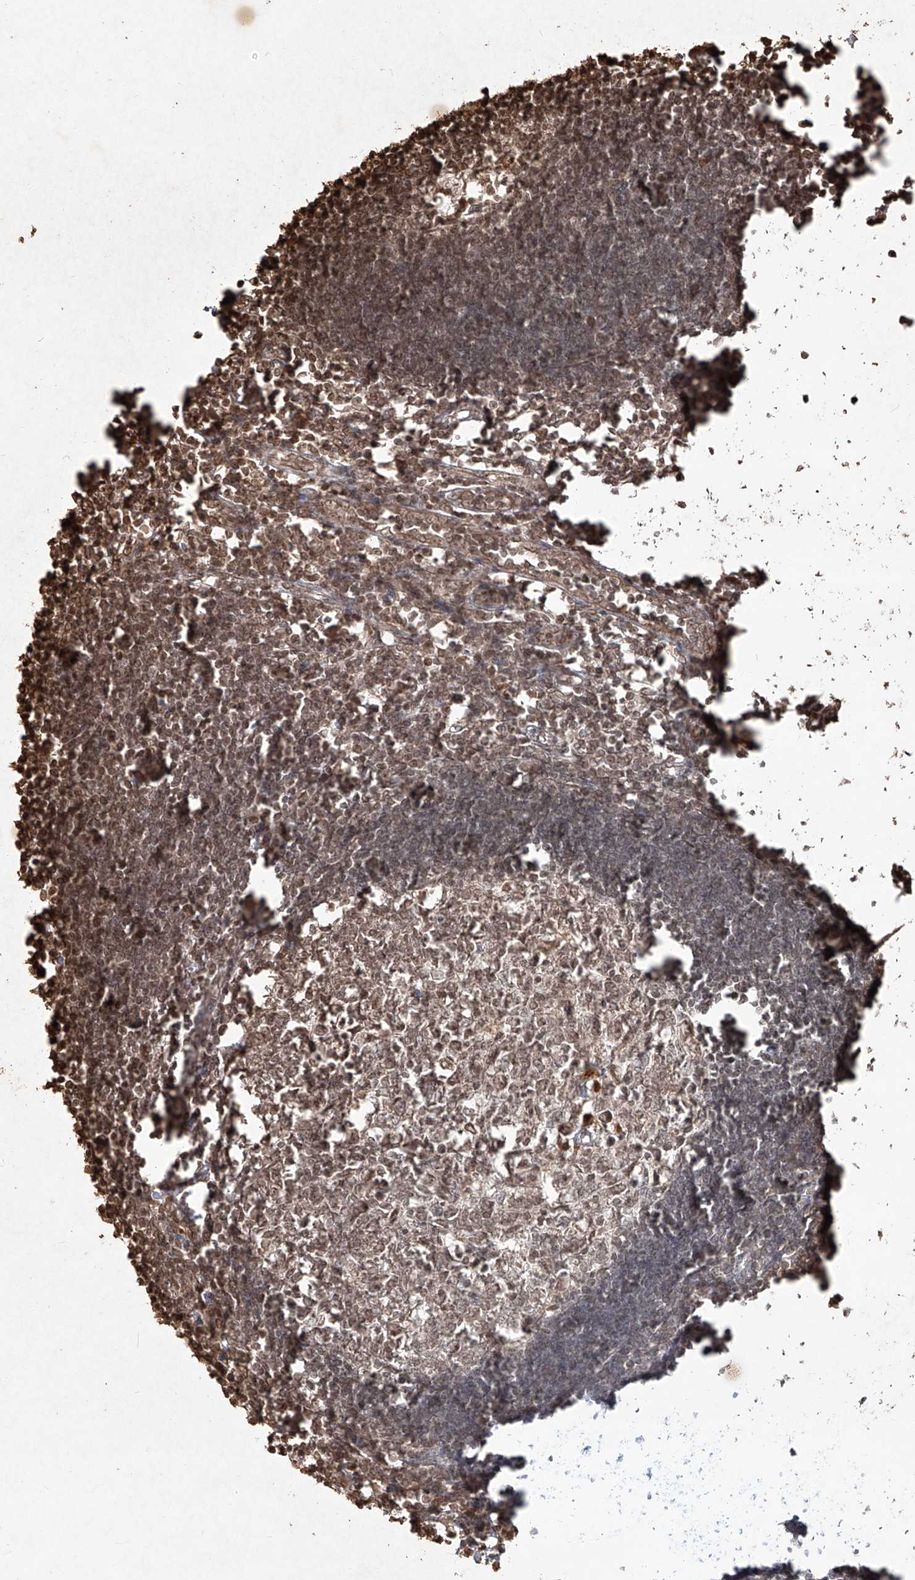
{"staining": {"intensity": "weak", "quantity": ">75%", "location": "nuclear"}, "tissue": "lymph node", "cell_type": "Germinal center cells", "image_type": "normal", "snomed": [{"axis": "morphology", "description": "Normal tissue, NOS"}, {"axis": "morphology", "description": "Malignant melanoma, Metastatic site"}, {"axis": "topography", "description": "Lymph node"}], "caption": "Protein expression analysis of normal lymph node exhibits weak nuclear expression in approximately >75% of germinal center cells.", "gene": "UBE2K", "patient": {"sex": "male", "age": 41}}